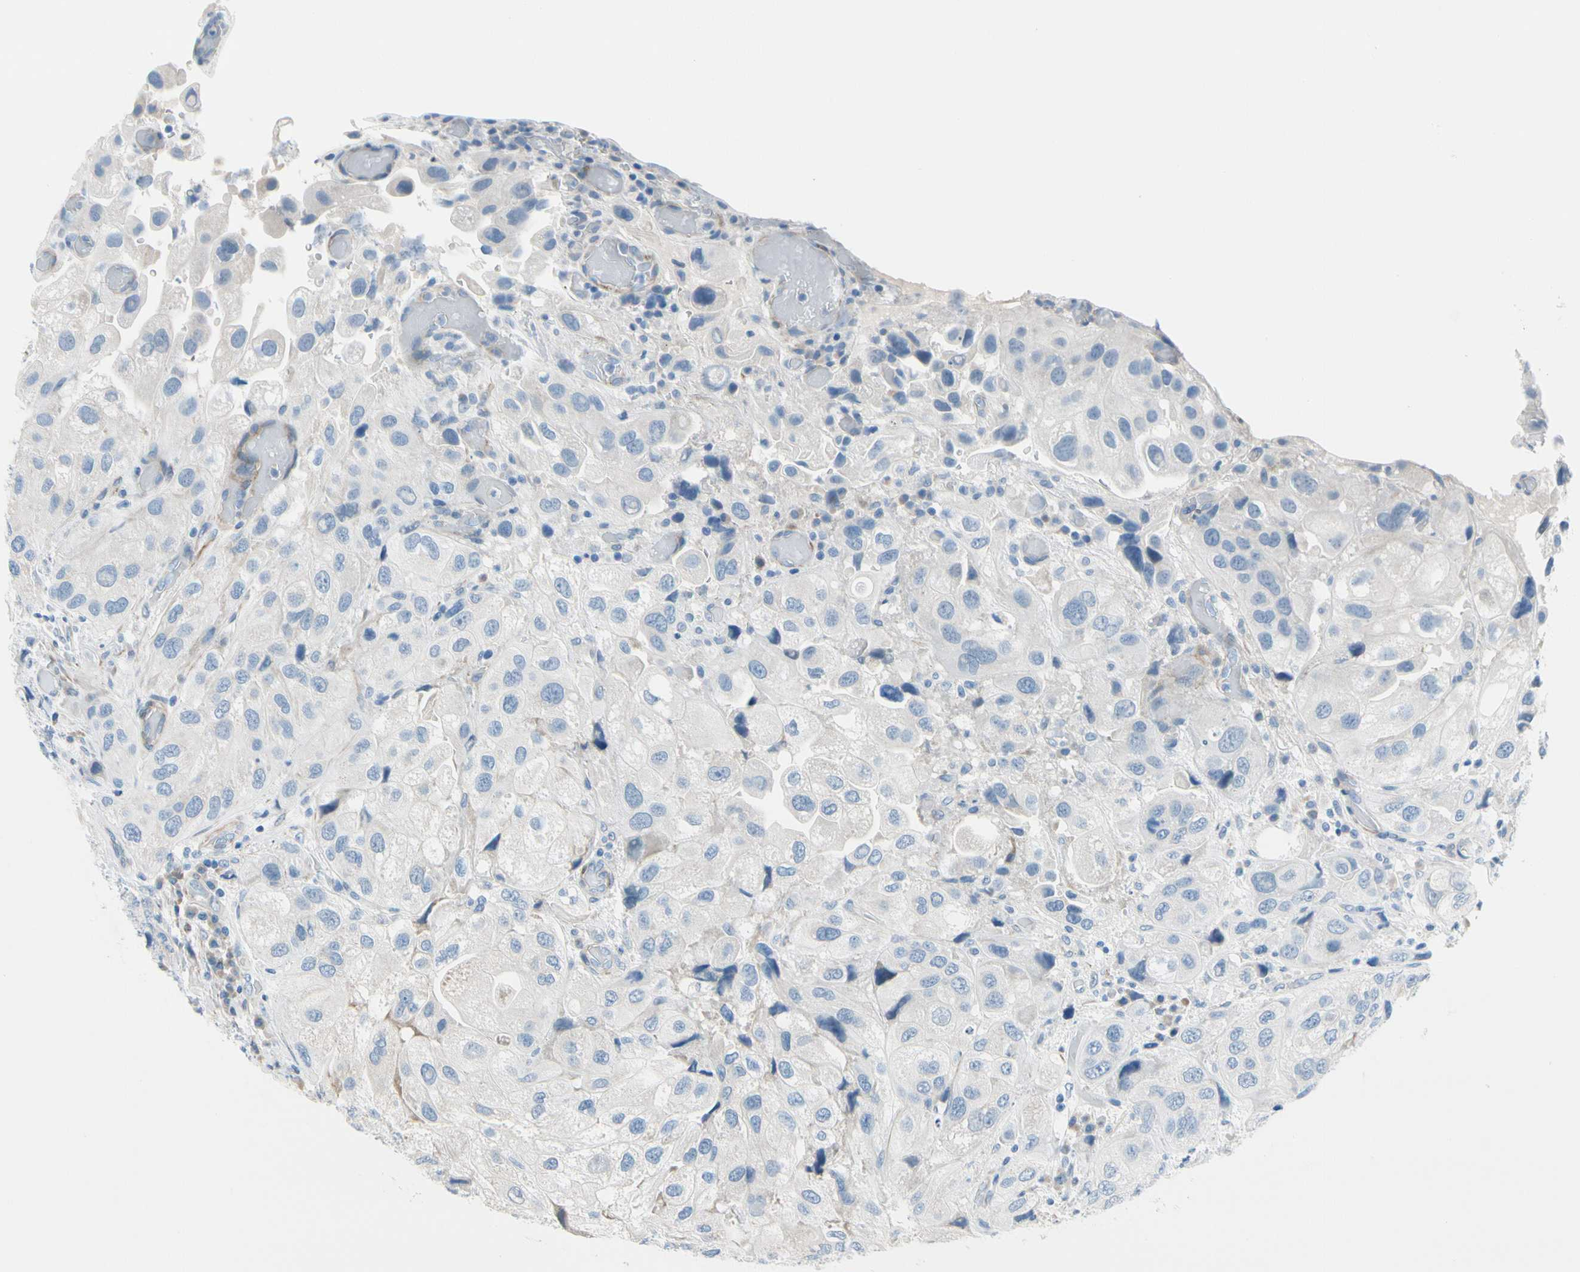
{"staining": {"intensity": "negative", "quantity": "none", "location": "none"}, "tissue": "urothelial cancer", "cell_type": "Tumor cells", "image_type": "cancer", "snomed": [{"axis": "morphology", "description": "Urothelial carcinoma, High grade"}, {"axis": "topography", "description": "Urinary bladder"}], "caption": "Tumor cells are negative for brown protein staining in urothelial carcinoma (high-grade). (DAB (3,3'-diaminobenzidine) immunohistochemistry (IHC) visualized using brightfield microscopy, high magnification).", "gene": "FCER2", "patient": {"sex": "female", "age": 64}}